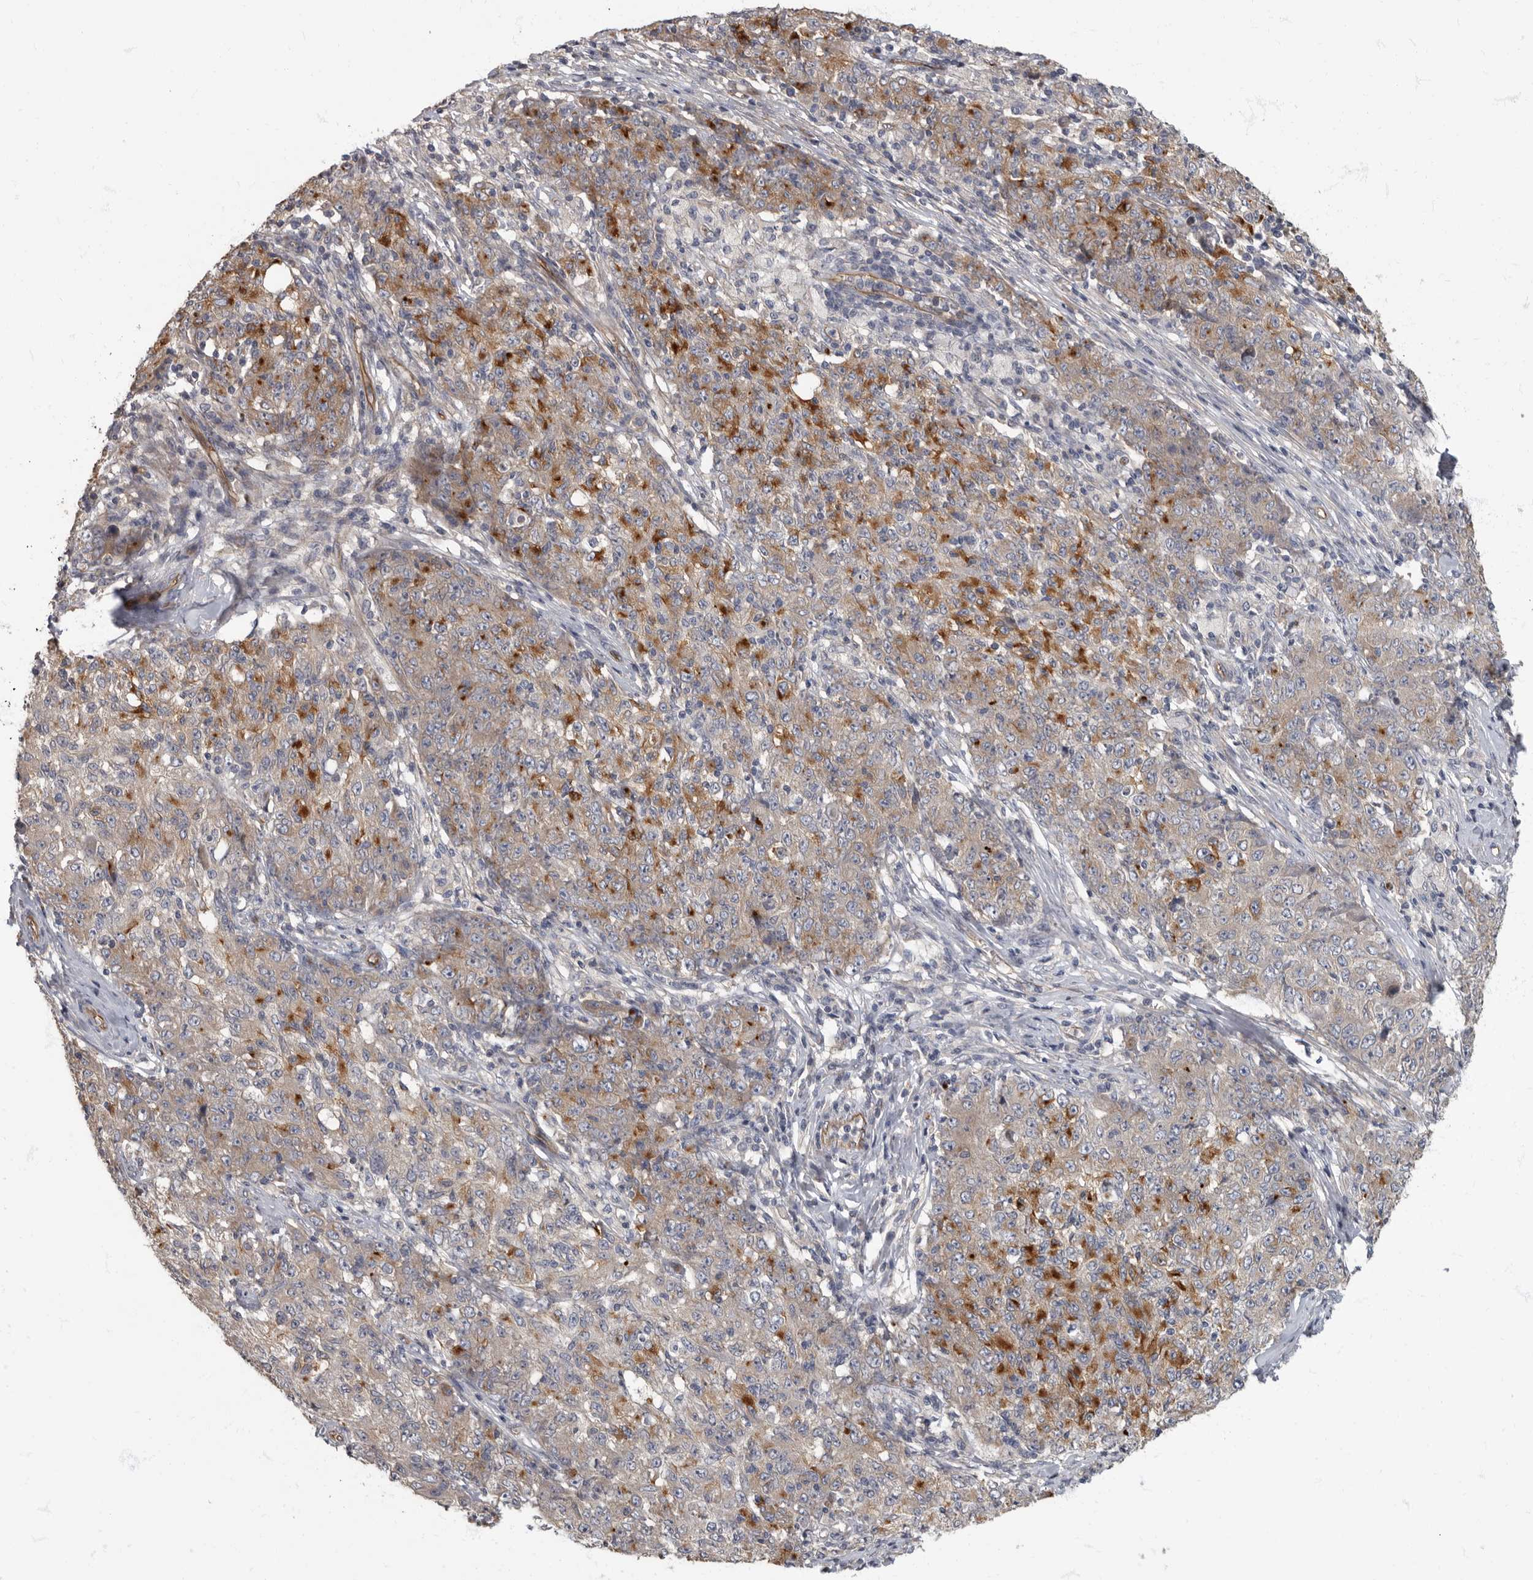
{"staining": {"intensity": "strong", "quantity": "25%-75%", "location": "cytoplasmic/membranous"}, "tissue": "ovarian cancer", "cell_type": "Tumor cells", "image_type": "cancer", "snomed": [{"axis": "morphology", "description": "Carcinoma, endometroid"}, {"axis": "topography", "description": "Ovary"}], "caption": "The histopathology image demonstrates immunohistochemical staining of ovarian endometroid carcinoma. There is strong cytoplasmic/membranous expression is seen in about 25%-75% of tumor cells. The staining was performed using DAB (3,3'-diaminobenzidine) to visualize the protein expression in brown, while the nuclei were stained in blue with hematoxylin (Magnification: 20x).", "gene": "PDK1", "patient": {"sex": "female", "age": 42}}